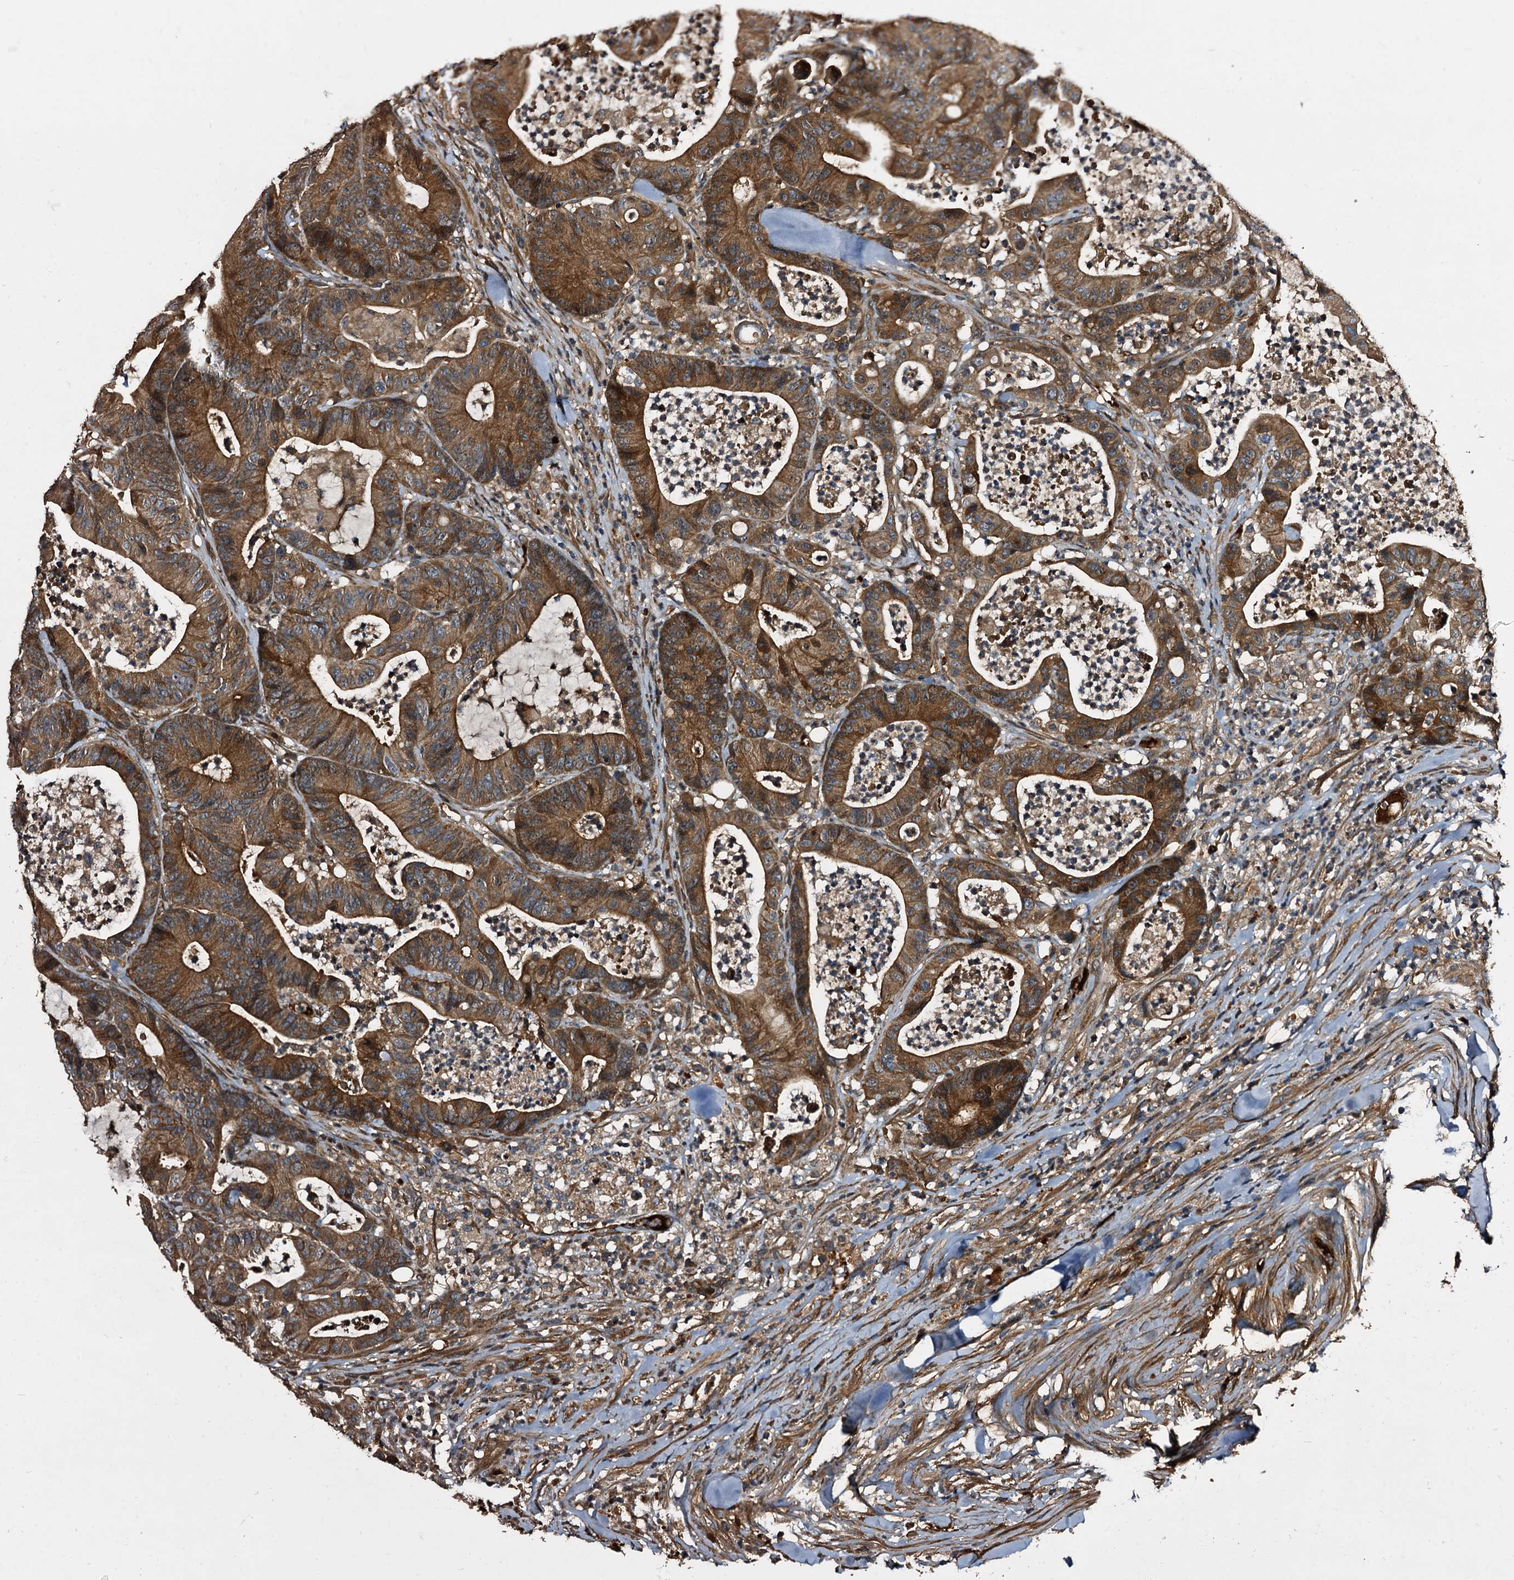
{"staining": {"intensity": "strong", "quantity": ">75%", "location": "cytoplasmic/membranous"}, "tissue": "colorectal cancer", "cell_type": "Tumor cells", "image_type": "cancer", "snomed": [{"axis": "morphology", "description": "Adenocarcinoma, NOS"}, {"axis": "topography", "description": "Colon"}], "caption": "Brown immunohistochemical staining in human colorectal cancer reveals strong cytoplasmic/membranous positivity in about >75% of tumor cells. (DAB (3,3'-diaminobenzidine) = brown stain, brightfield microscopy at high magnification).", "gene": "PEX5", "patient": {"sex": "female", "age": 84}}